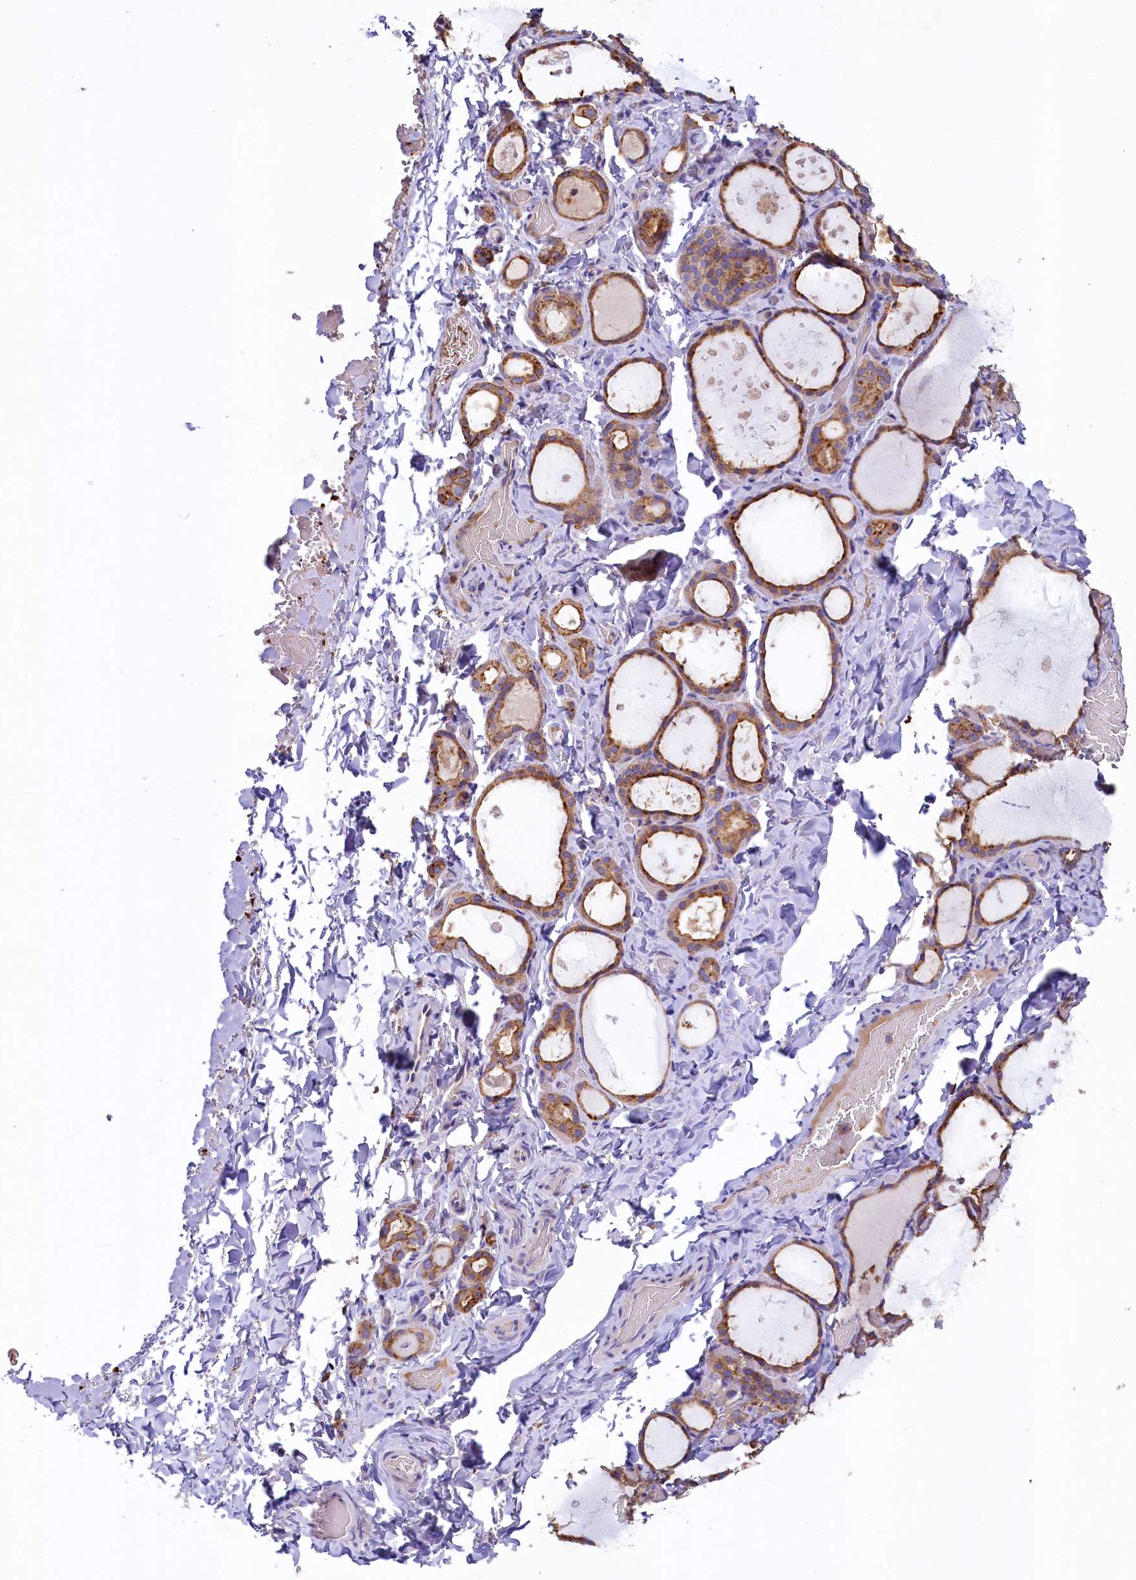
{"staining": {"intensity": "moderate", "quantity": ">75%", "location": "cytoplasmic/membranous"}, "tissue": "thyroid gland", "cell_type": "Glandular cells", "image_type": "normal", "snomed": [{"axis": "morphology", "description": "Normal tissue, NOS"}, {"axis": "topography", "description": "Thyroid gland"}], "caption": "An immunohistochemistry (IHC) micrograph of normal tissue is shown. Protein staining in brown highlights moderate cytoplasmic/membranous positivity in thyroid gland within glandular cells.", "gene": "HPS6", "patient": {"sex": "female", "age": 44}}